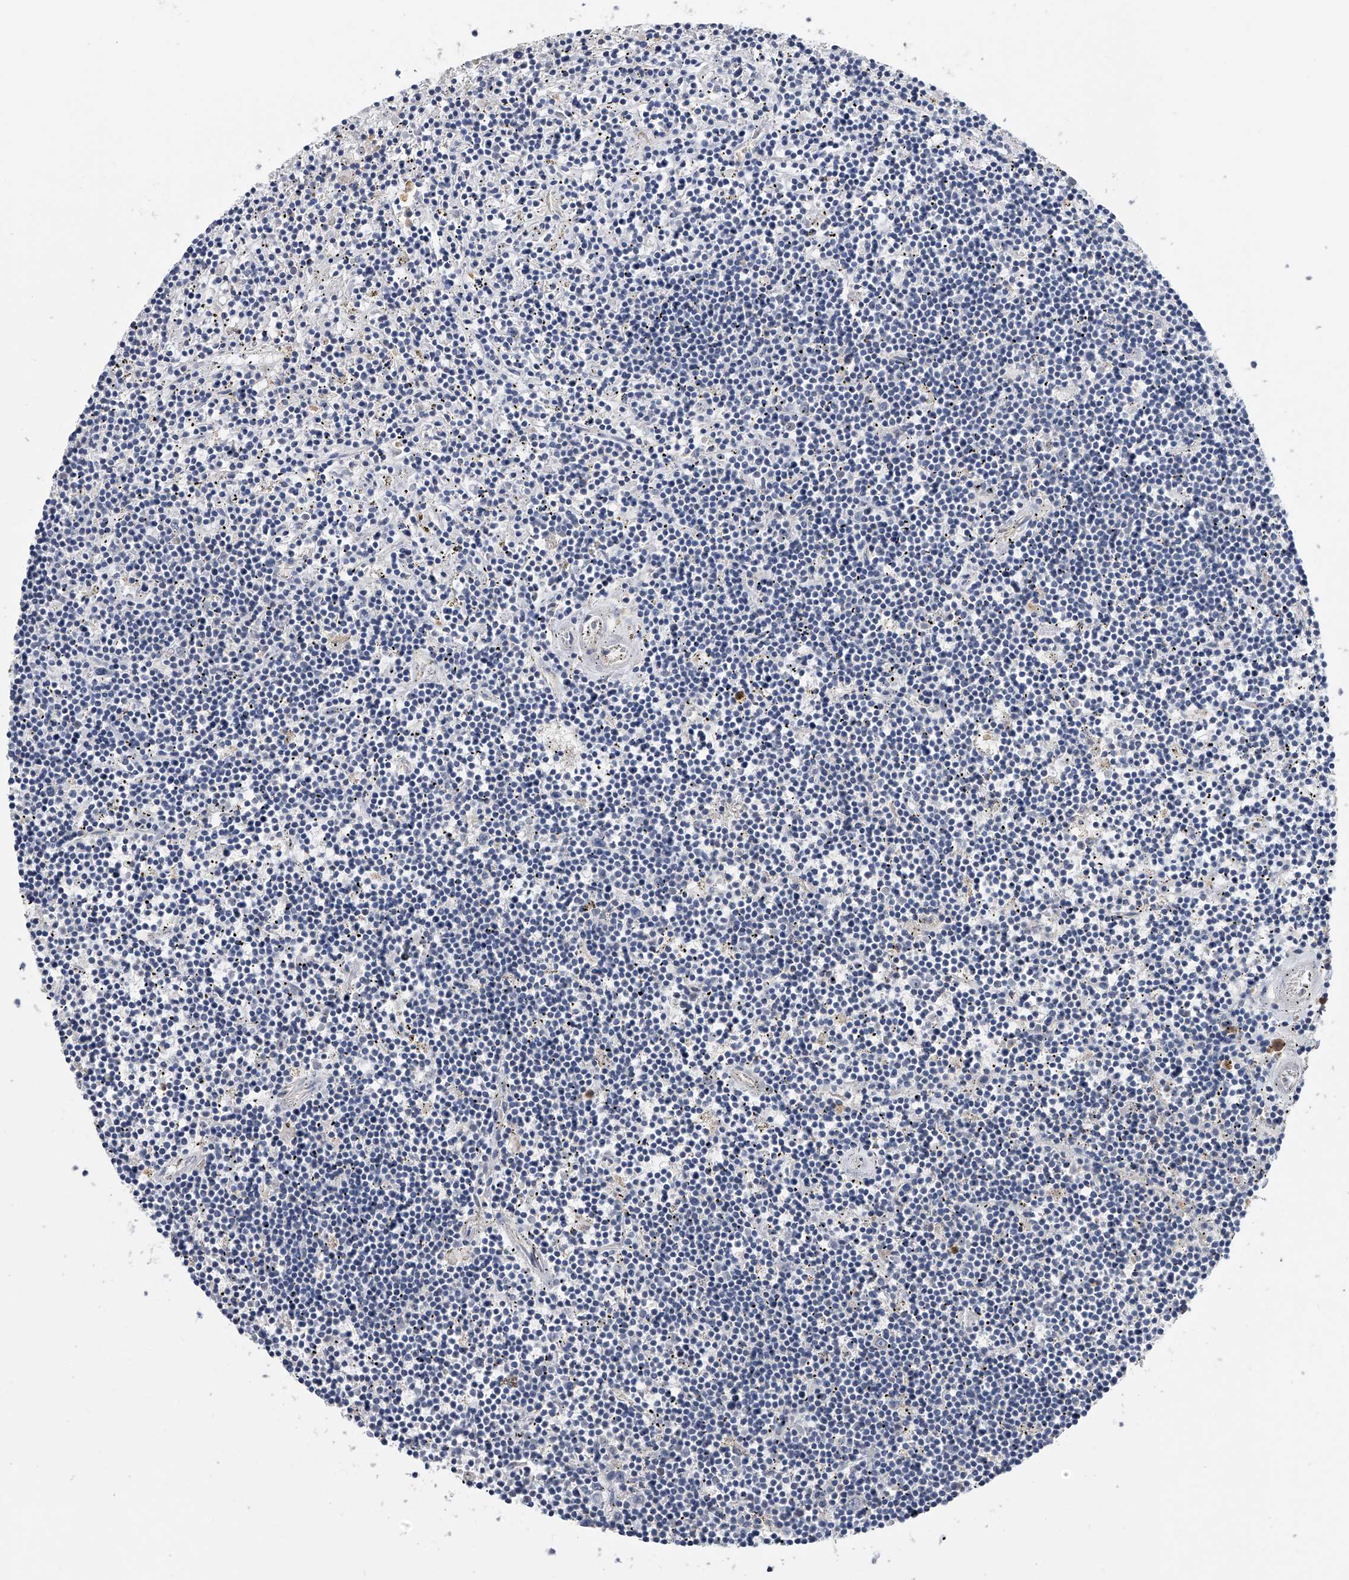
{"staining": {"intensity": "negative", "quantity": "none", "location": "none"}, "tissue": "lymphoma", "cell_type": "Tumor cells", "image_type": "cancer", "snomed": [{"axis": "morphology", "description": "Malignant lymphoma, non-Hodgkin's type, Low grade"}, {"axis": "topography", "description": "Spleen"}], "caption": "Histopathology image shows no significant protein expression in tumor cells of malignant lymphoma, non-Hodgkin's type (low-grade).", "gene": "PGM3", "patient": {"sex": "male", "age": 76}}